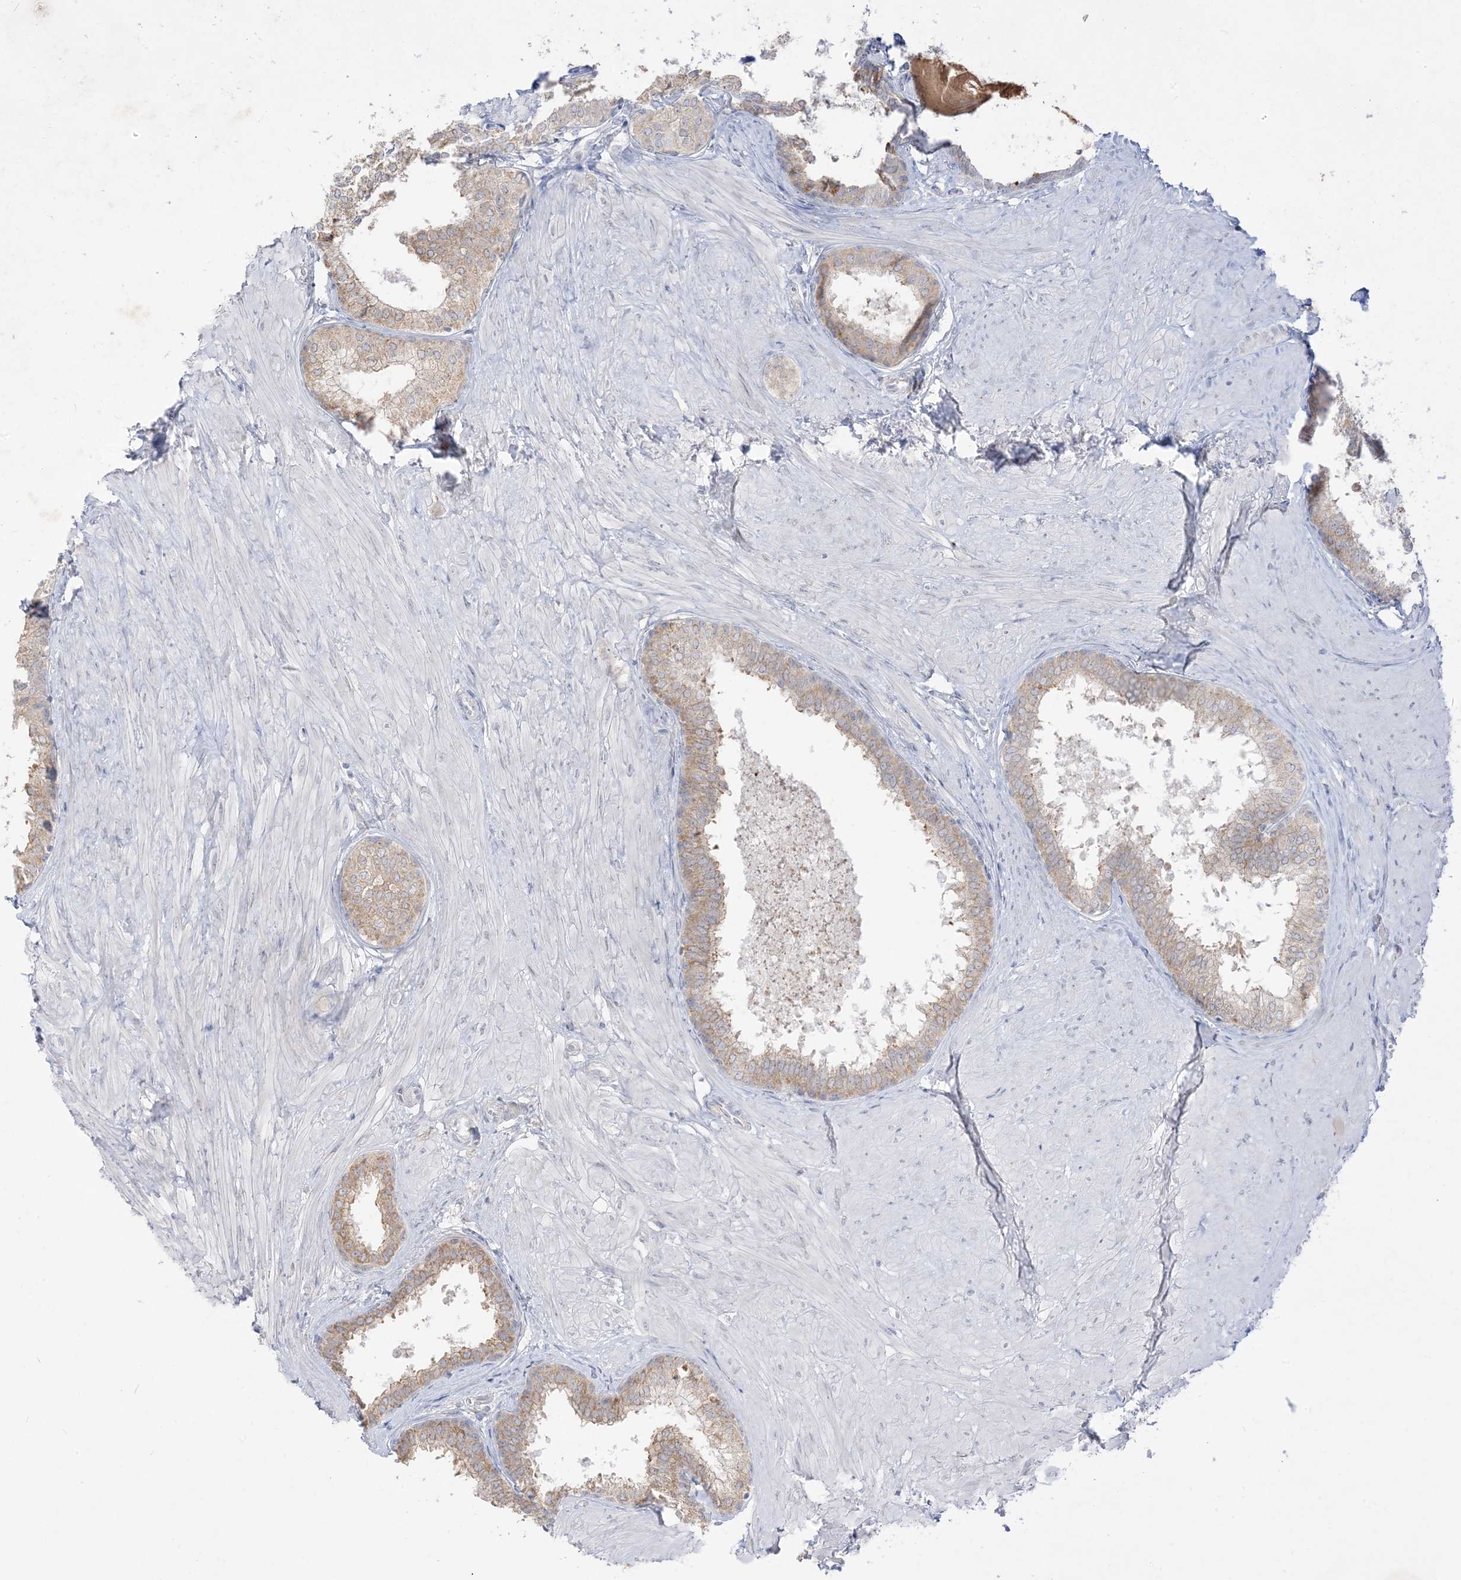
{"staining": {"intensity": "weak", "quantity": "25%-75%", "location": "cytoplasmic/membranous"}, "tissue": "prostate", "cell_type": "Glandular cells", "image_type": "normal", "snomed": [{"axis": "morphology", "description": "Normal tissue, NOS"}, {"axis": "topography", "description": "Prostate"}], "caption": "IHC of normal human prostate demonstrates low levels of weak cytoplasmic/membranous staining in approximately 25%-75% of glandular cells. Nuclei are stained in blue.", "gene": "LOXL3", "patient": {"sex": "male", "age": 48}}